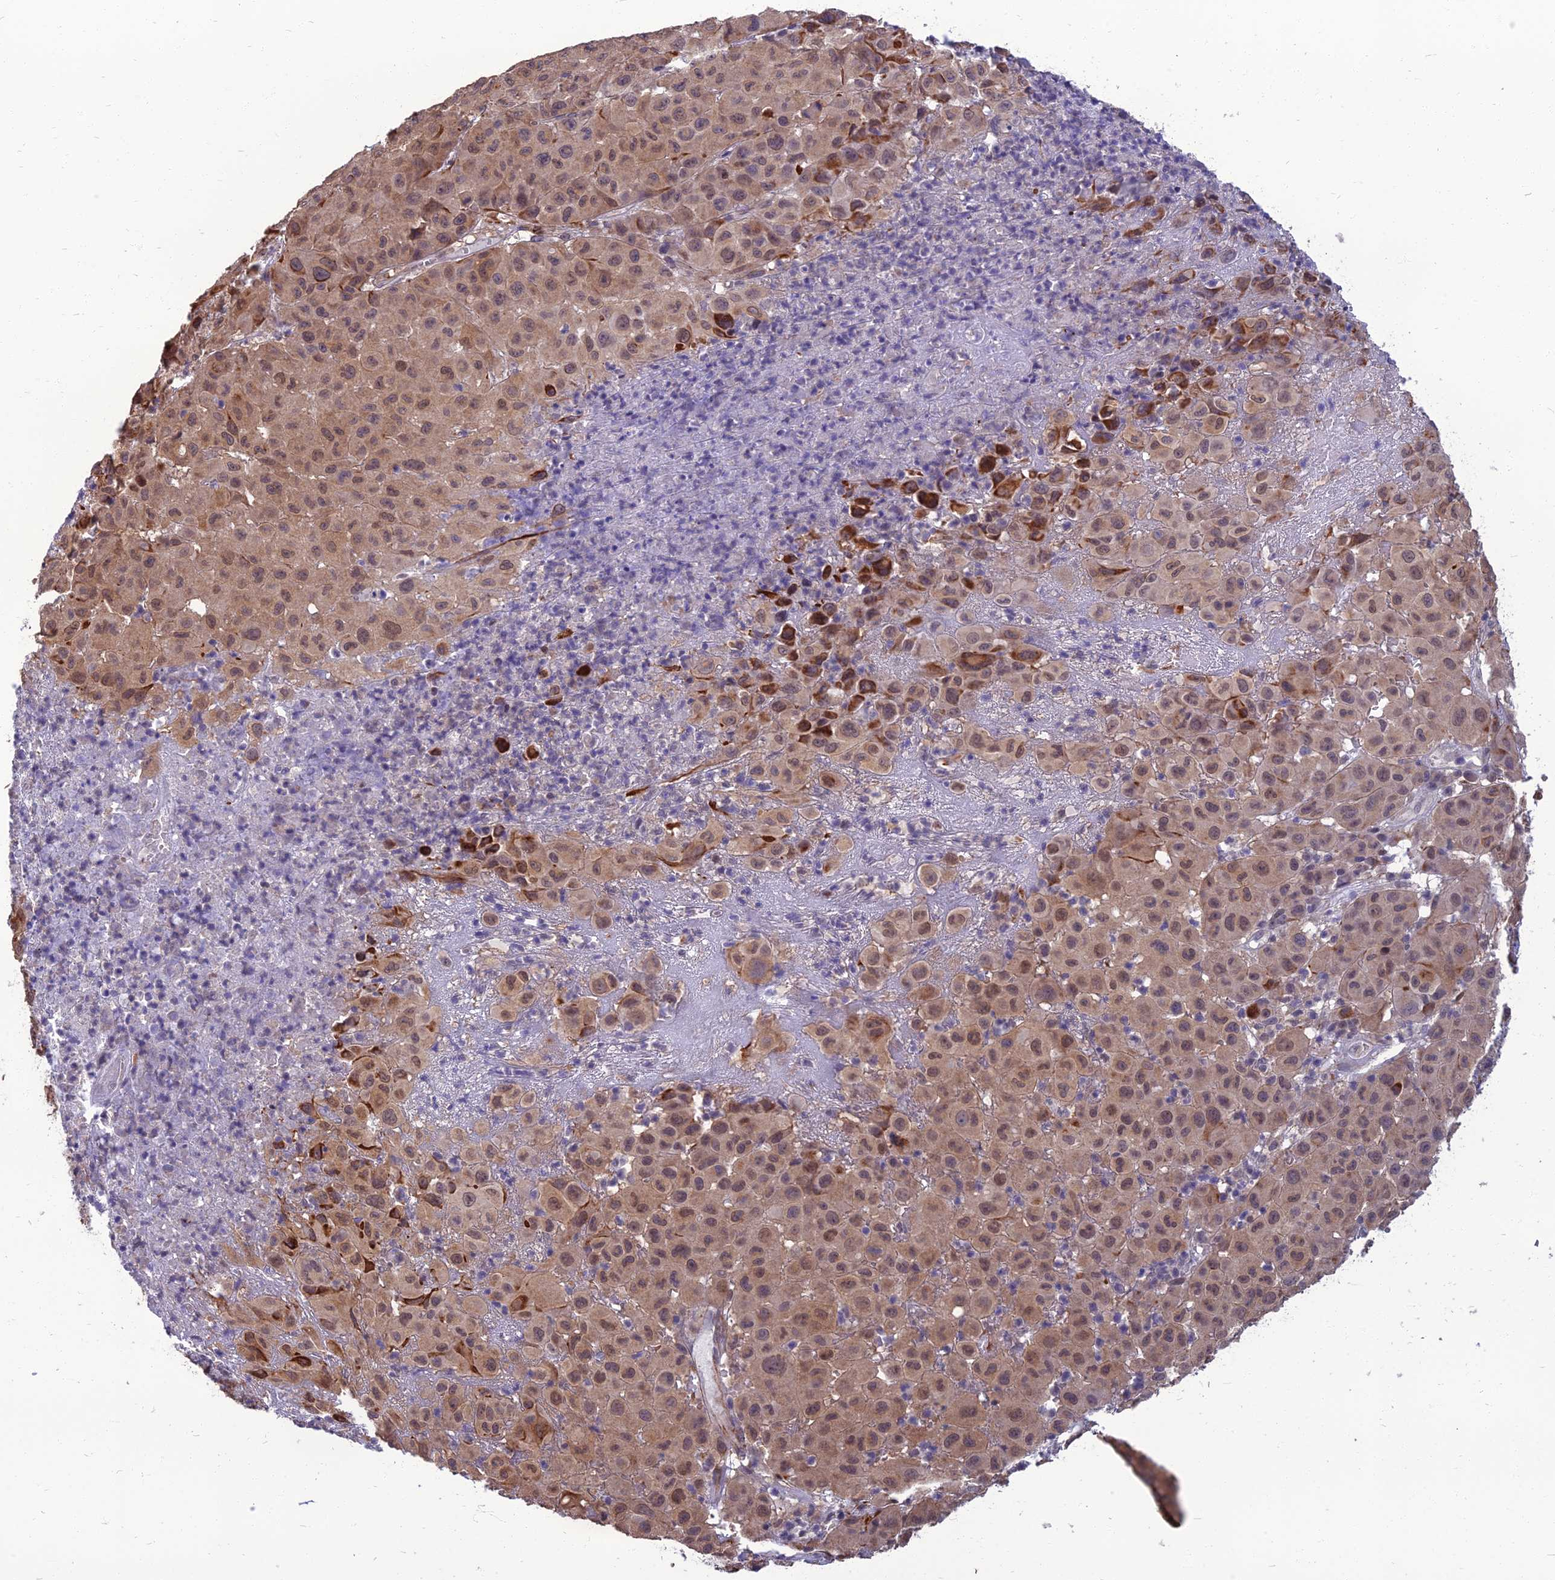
{"staining": {"intensity": "moderate", "quantity": ">75%", "location": "nuclear"}, "tissue": "melanoma", "cell_type": "Tumor cells", "image_type": "cancer", "snomed": [{"axis": "morphology", "description": "Malignant melanoma, NOS"}, {"axis": "topography", "description": "Skin"}], "caption": "Protein expression analysis of human melanoma reveals moderate nuclear expression in about >75% of tumor cells.", "gene": "NR4A3", "patient": {"sex": "male", "age": 73}}